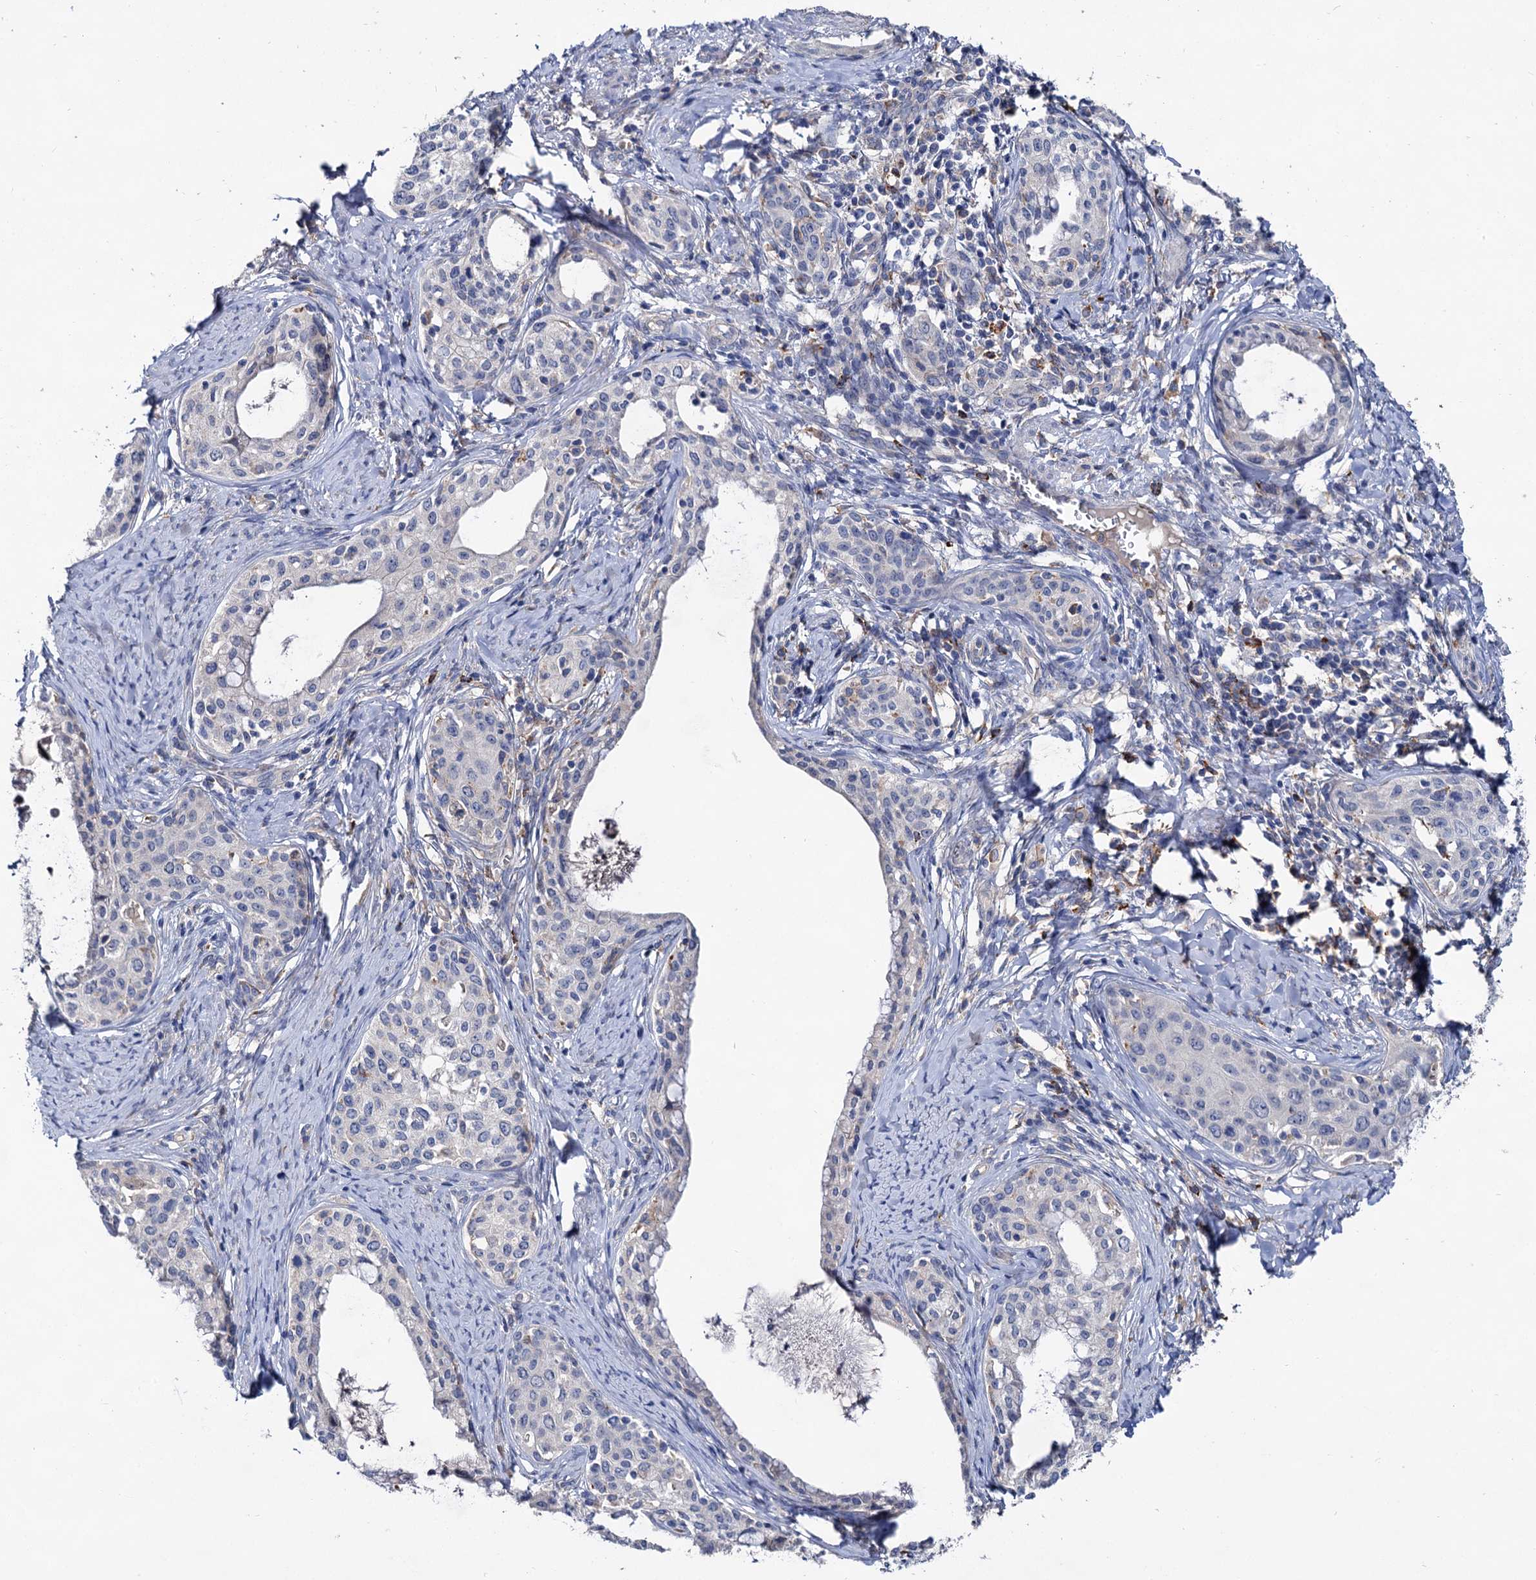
{"staining": {"intensity": "negative", "quantity": "none", "location": "none"}, "tissue": "cervical cancer", "cell_type": "Tumor cells", "image_type": "cancer", "snomed": [{"axis": "morphology", "description": "Squamous cell carcinoma, NOS"}, {"axis": "morphology", "description": "Adenocarcinoma, NOS"}, {"axis": "topography", "description": "Cervix"}], "caption": "High power microscopy photomicrograph of an immunohistochemistry photomicrograph of cervical cancer (adenocarcinoma), revealing no significant expression in tumor cells. Brightfield microscopy of IHC stained with DAB (3,3'-diaminobenzidine) (brown) and hematoxylin (blue), captured at high magnification.", "gene": "HVCN1", "patient": {"sex": "female", "age": 52}}